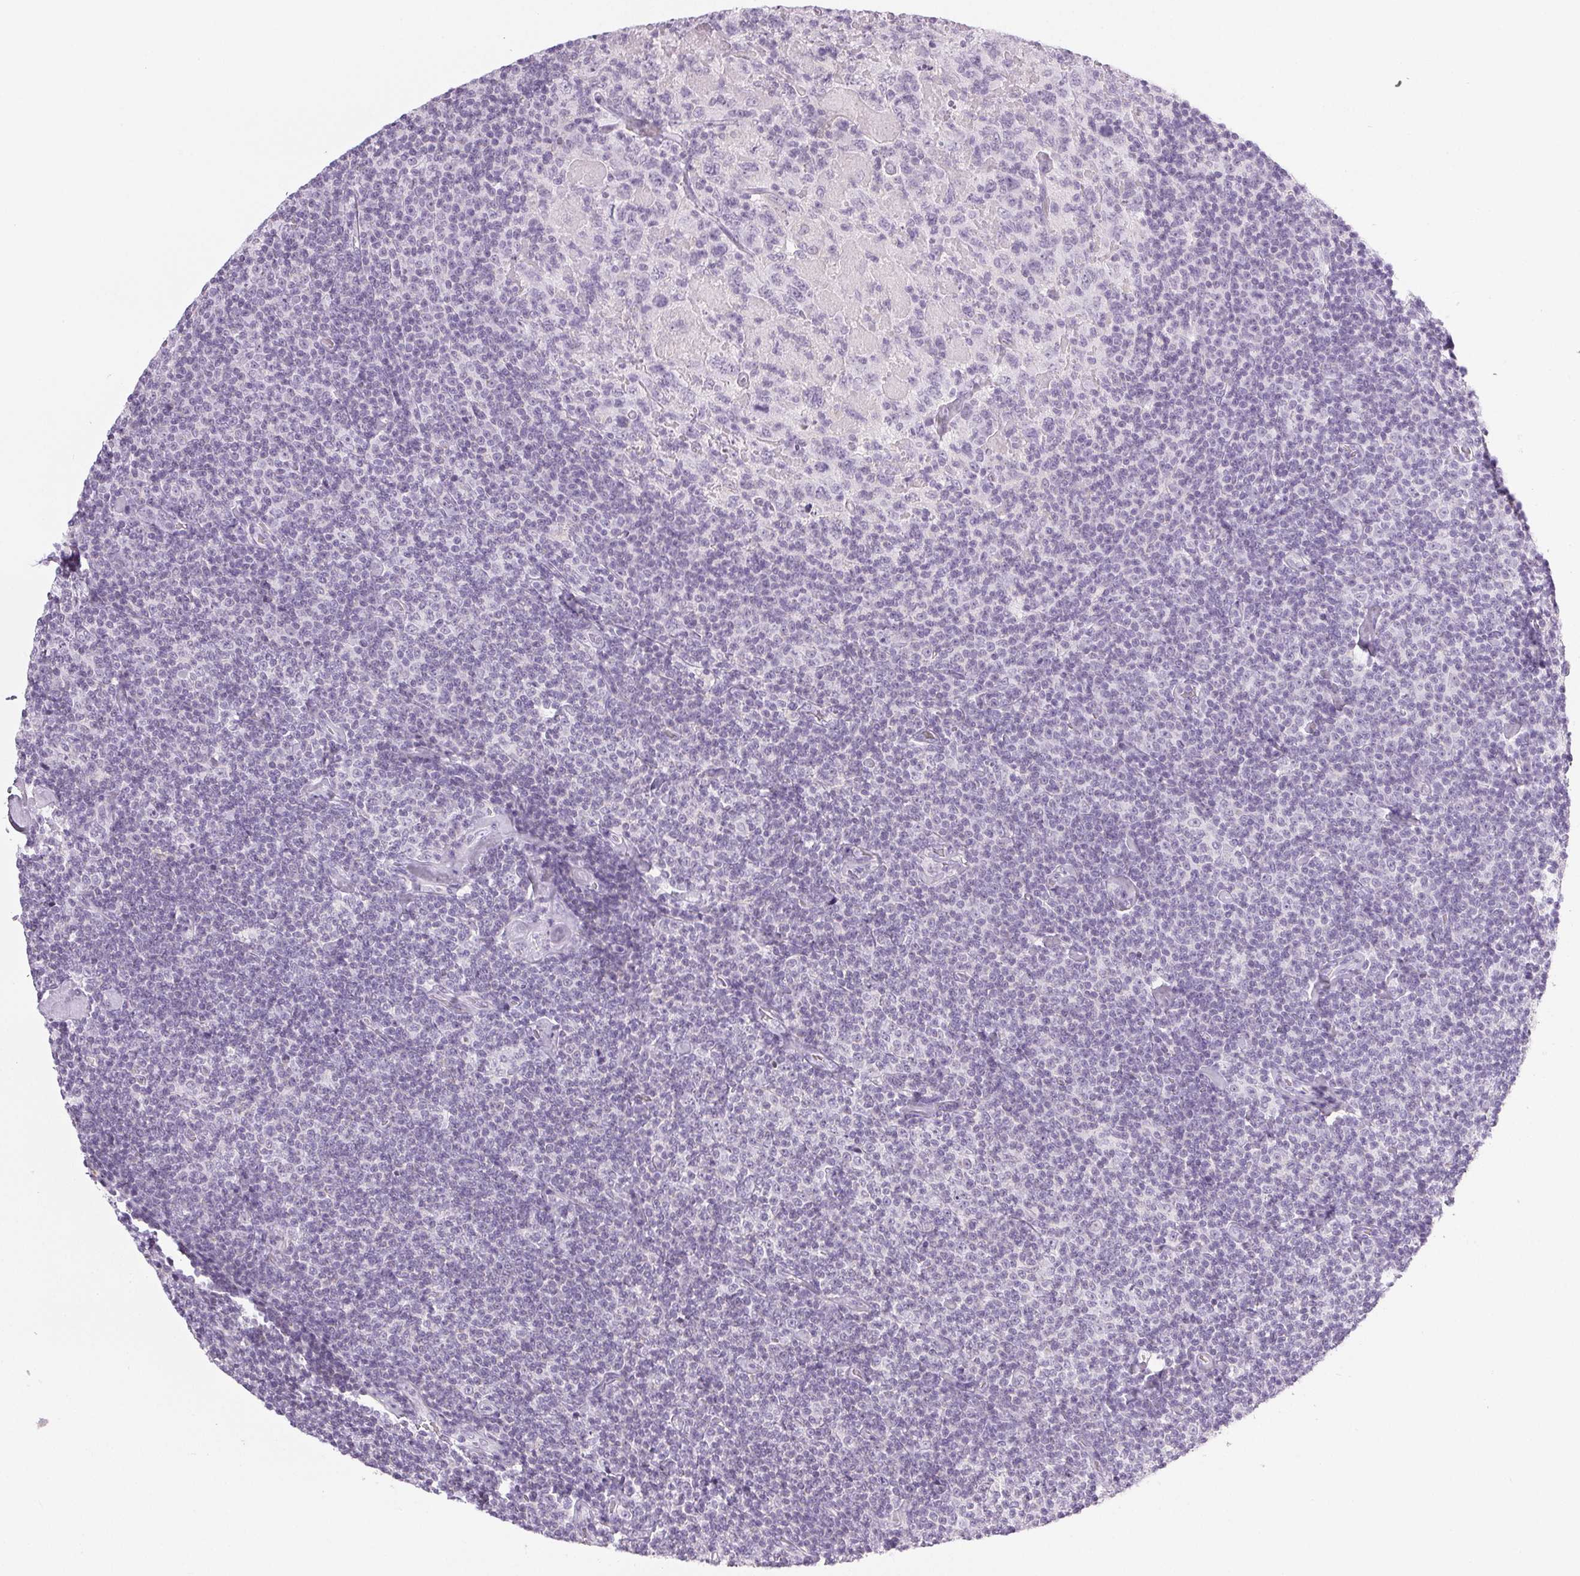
{"staining": {"intensity": "negative", "quantity": "none", "location": "none"}, "tissue": "lymphoma", "cell_type": "Tumor cells", "image_type": "cancer", "snomed": [{"axis": "morphology", "description": "Malignant lymphoma, non-Hodgkin's type, Low grade"}, {"axis": "topography", "description": "Lymph node"}], "caption": "Tumor cells show no significant positivity in lymphoma.", "gene": "COL7A1", "patient": {"sex": "male", "age": 81}}